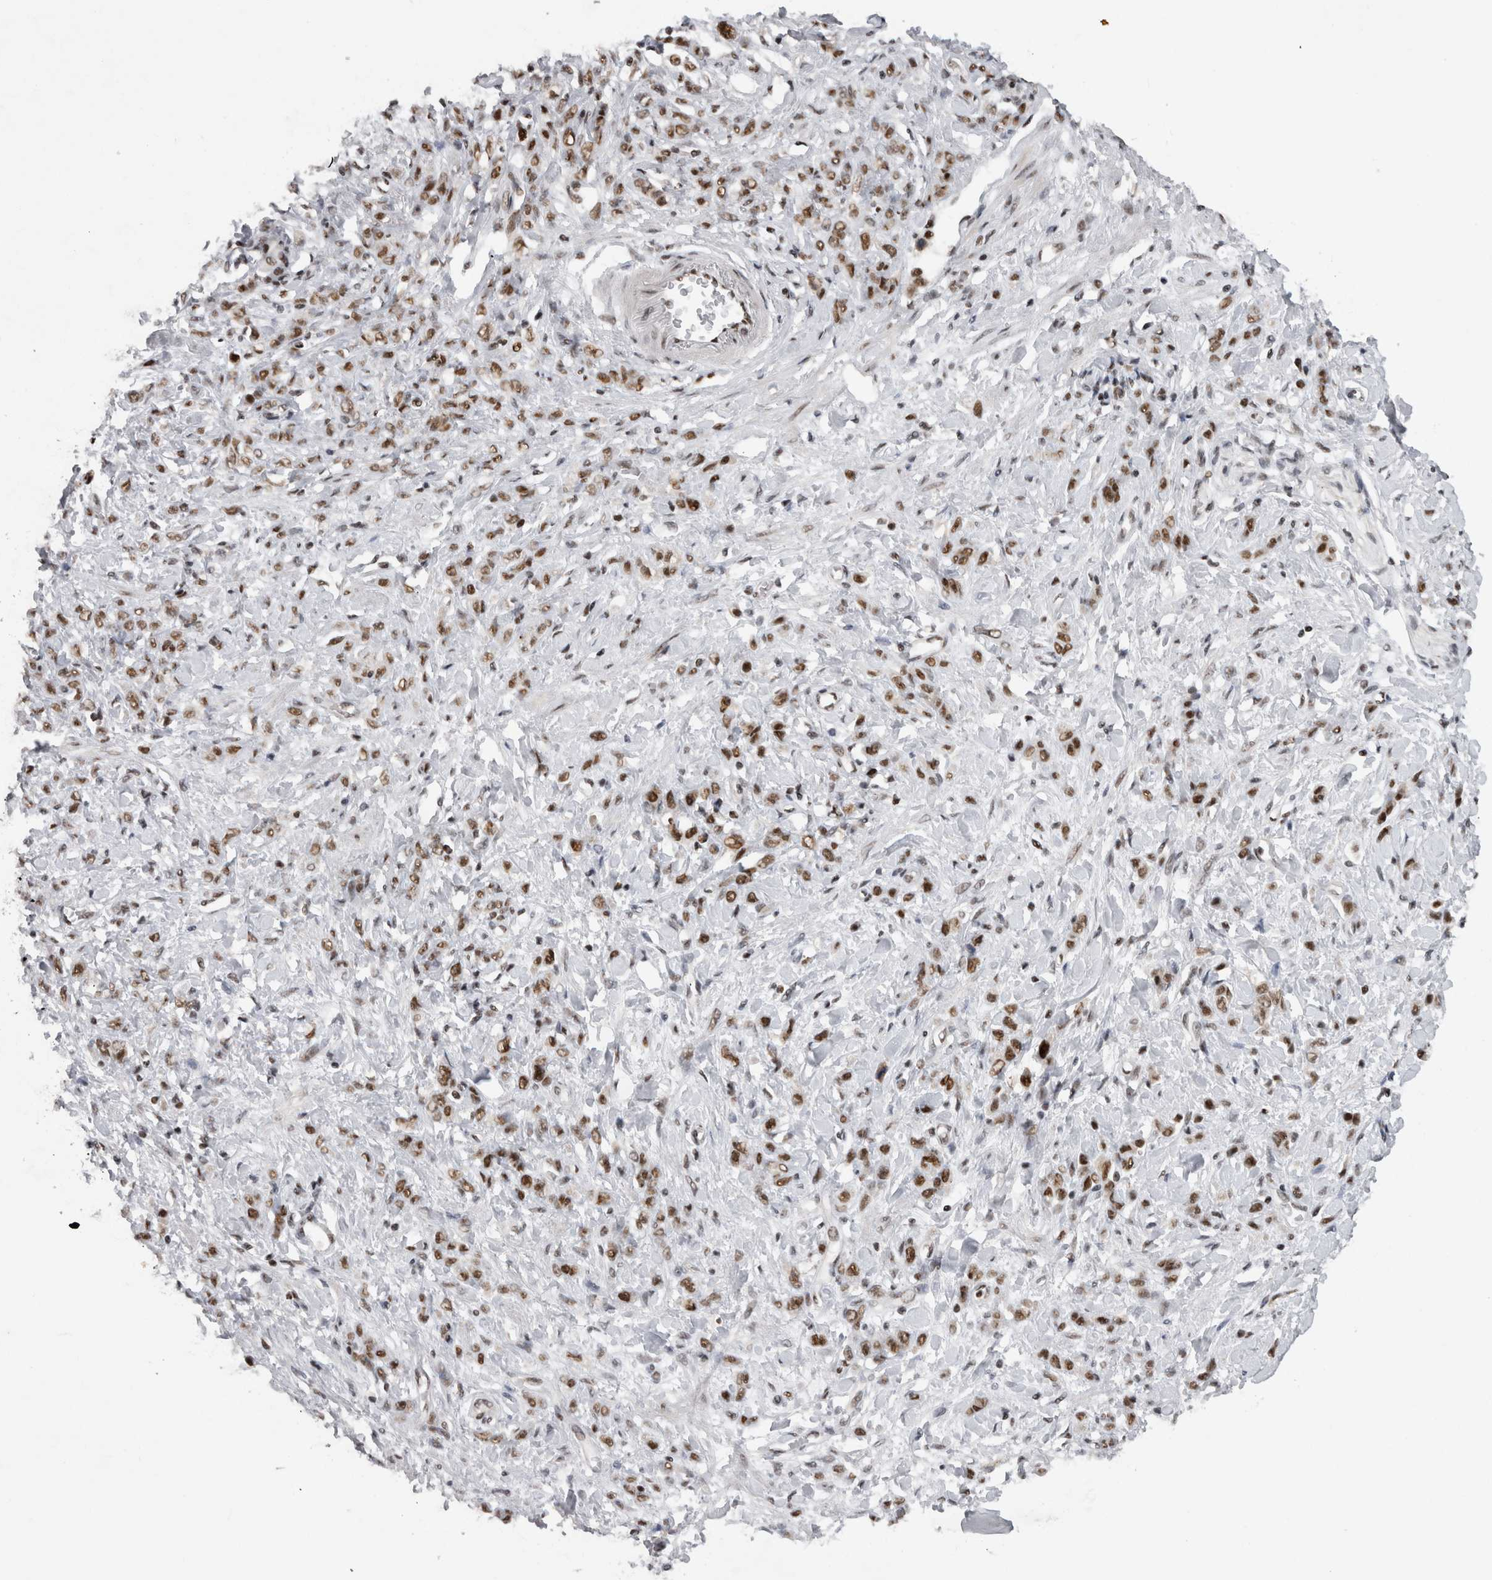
{"staining": {"intensity": "moderate", "quantity": ">75%", "location": "nuclear"}, "tissue": "stomach cancer", "cell_type": "Tumor cells", "image_type": "cancer", "snomed": [{"axis": "morphology", "description": "Normal tissue, NOS"}, {"axis": "morphology", "description": "Adenocarcinoma, NOS"}, {"axis": "topography", "description": "Stomach"}], "caption": "This histopathology image demonstrates IHC staining of human adenocarcinoma (stomach), with medium moderate nuclear staining in approximately >75% of tumor cells.", "gene": "CDK11A", "patient": {"sex": "male", "age": 82}}